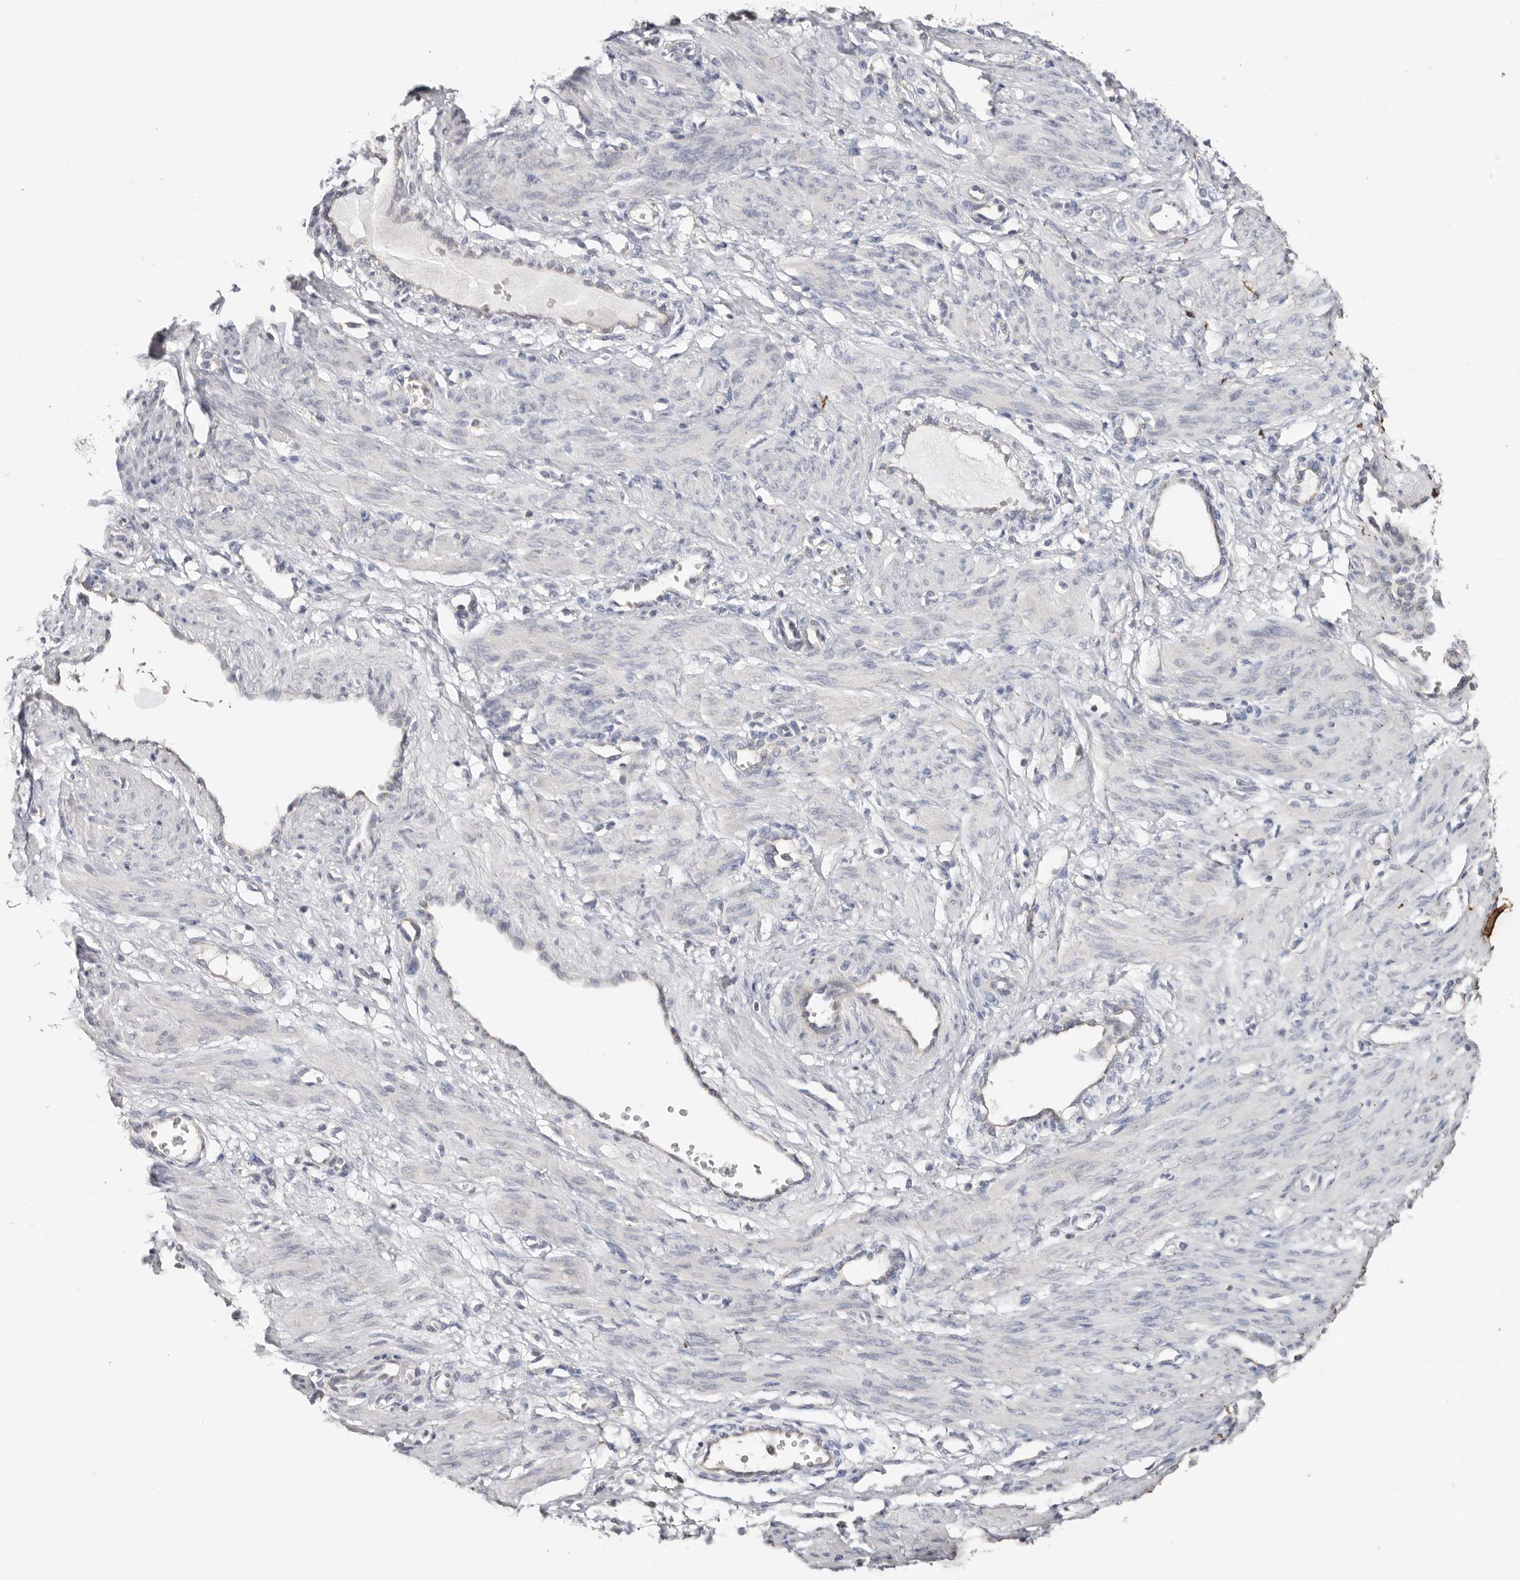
{"staining": {"intensity": "negative", "quantity": "none", "location": "none"}, "tissue": "smooth muscle", "cell_type": "Smooth muscle cells", "image_type": "normal", "snomed": [{"axis": "morphology", "description": "Normal tissue, NOS"}, {"axis": "topography", "description": "Endometrium"}], "caption": "Immunohistochemical staining of normal smooth muscle reveals no significant positivity in smooth muscle cells.", "gene": "S100A14", "patient": {"sex": "female", "age": 33}}